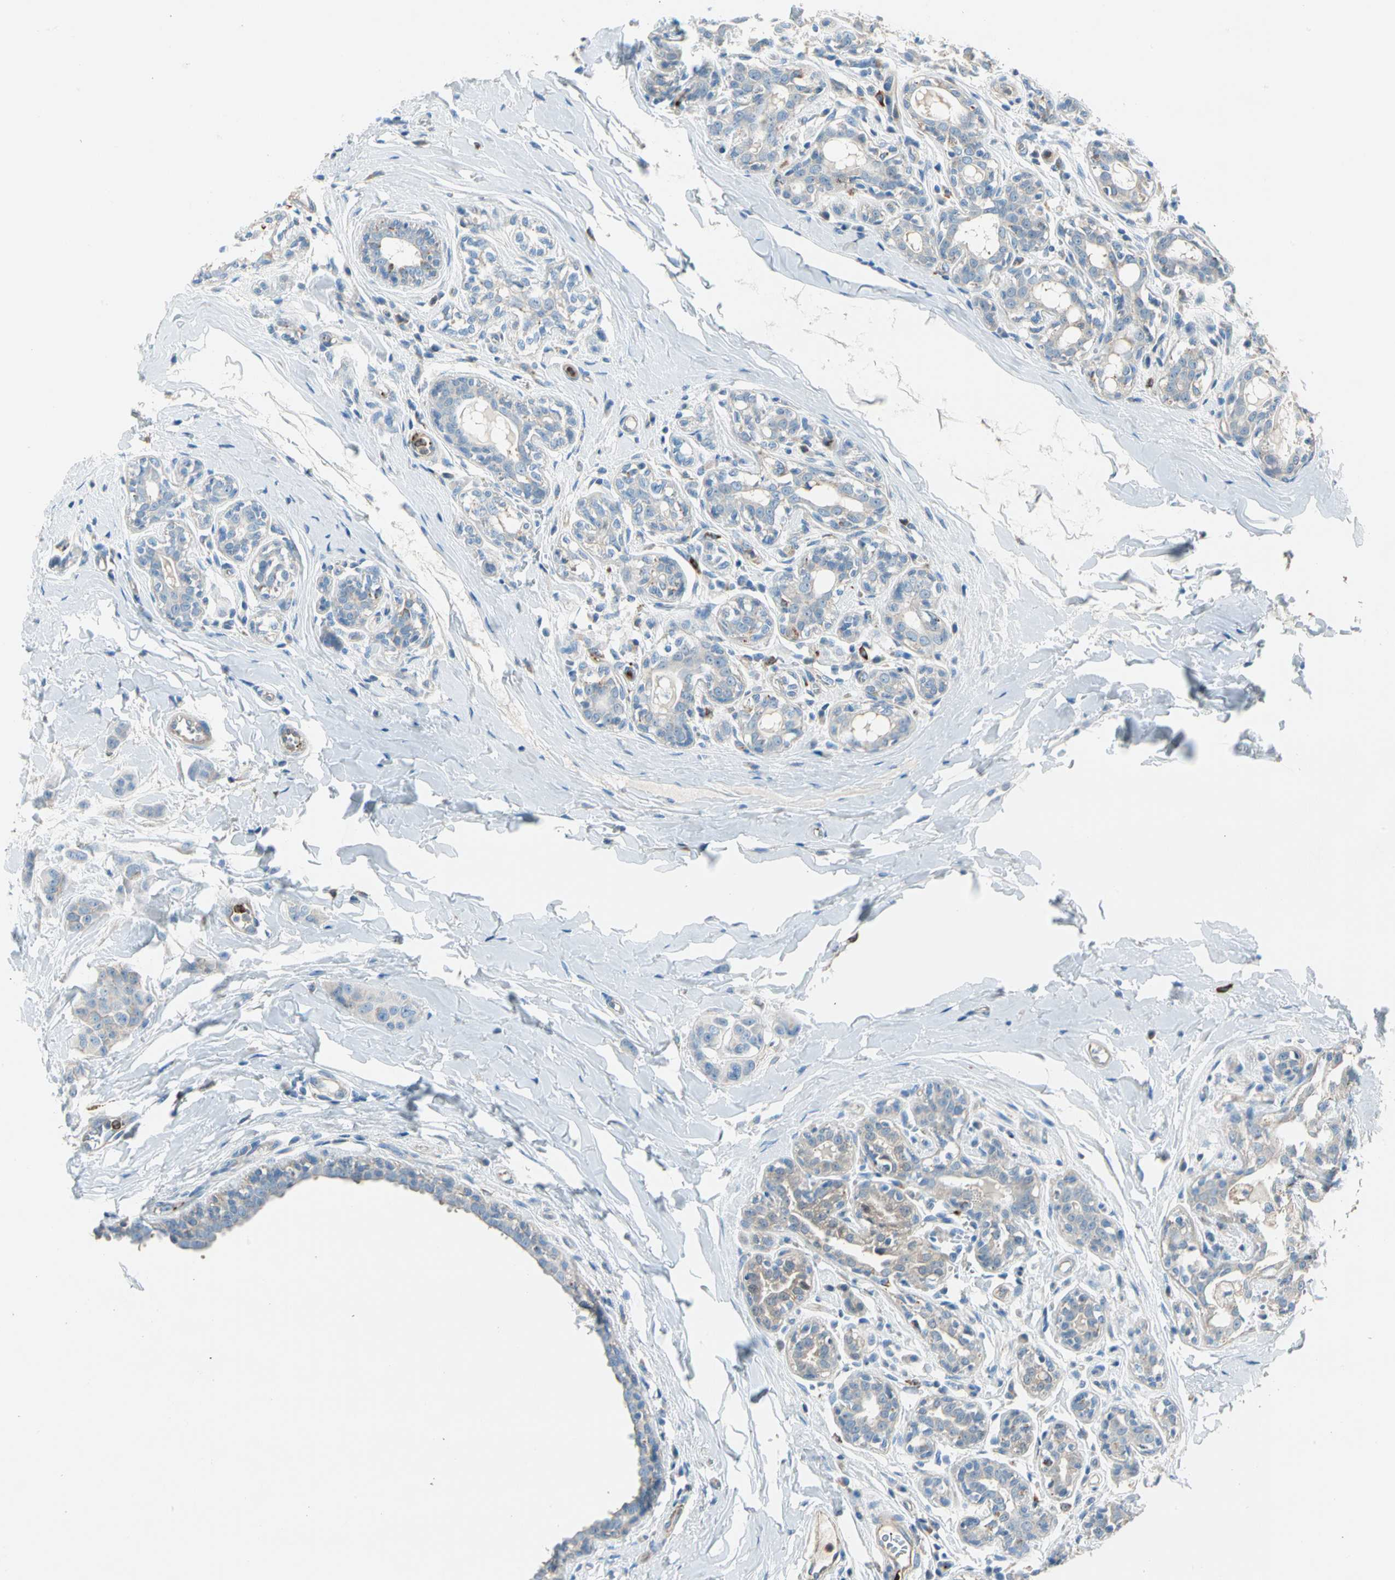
{"staining": {"intensity": "weak", "quantity": ">75%", "location": "cytoplasmic/membranous"}, "tissue": "breast cancer", "cell_type": "Tumor cells", "image_type": "cancer", "snomed": [{"axis": "morphology", "description": "Normal tissue, NOS"}, {"axis": "morphology", "description": "Duct carcinoma"}, {"axis": "topography", "description": "Breast"}], "caption": "Protein staining reveals weak cytoplasmic/membranous positivity in about >75% of tumor cells in breast cancer. (DAB (3,3'-diaminobenzidine) IHC with brightfield microscopy, high magnification).", "gene": "LY6G6F", "patient": {"sex": "female", "age": 40}}